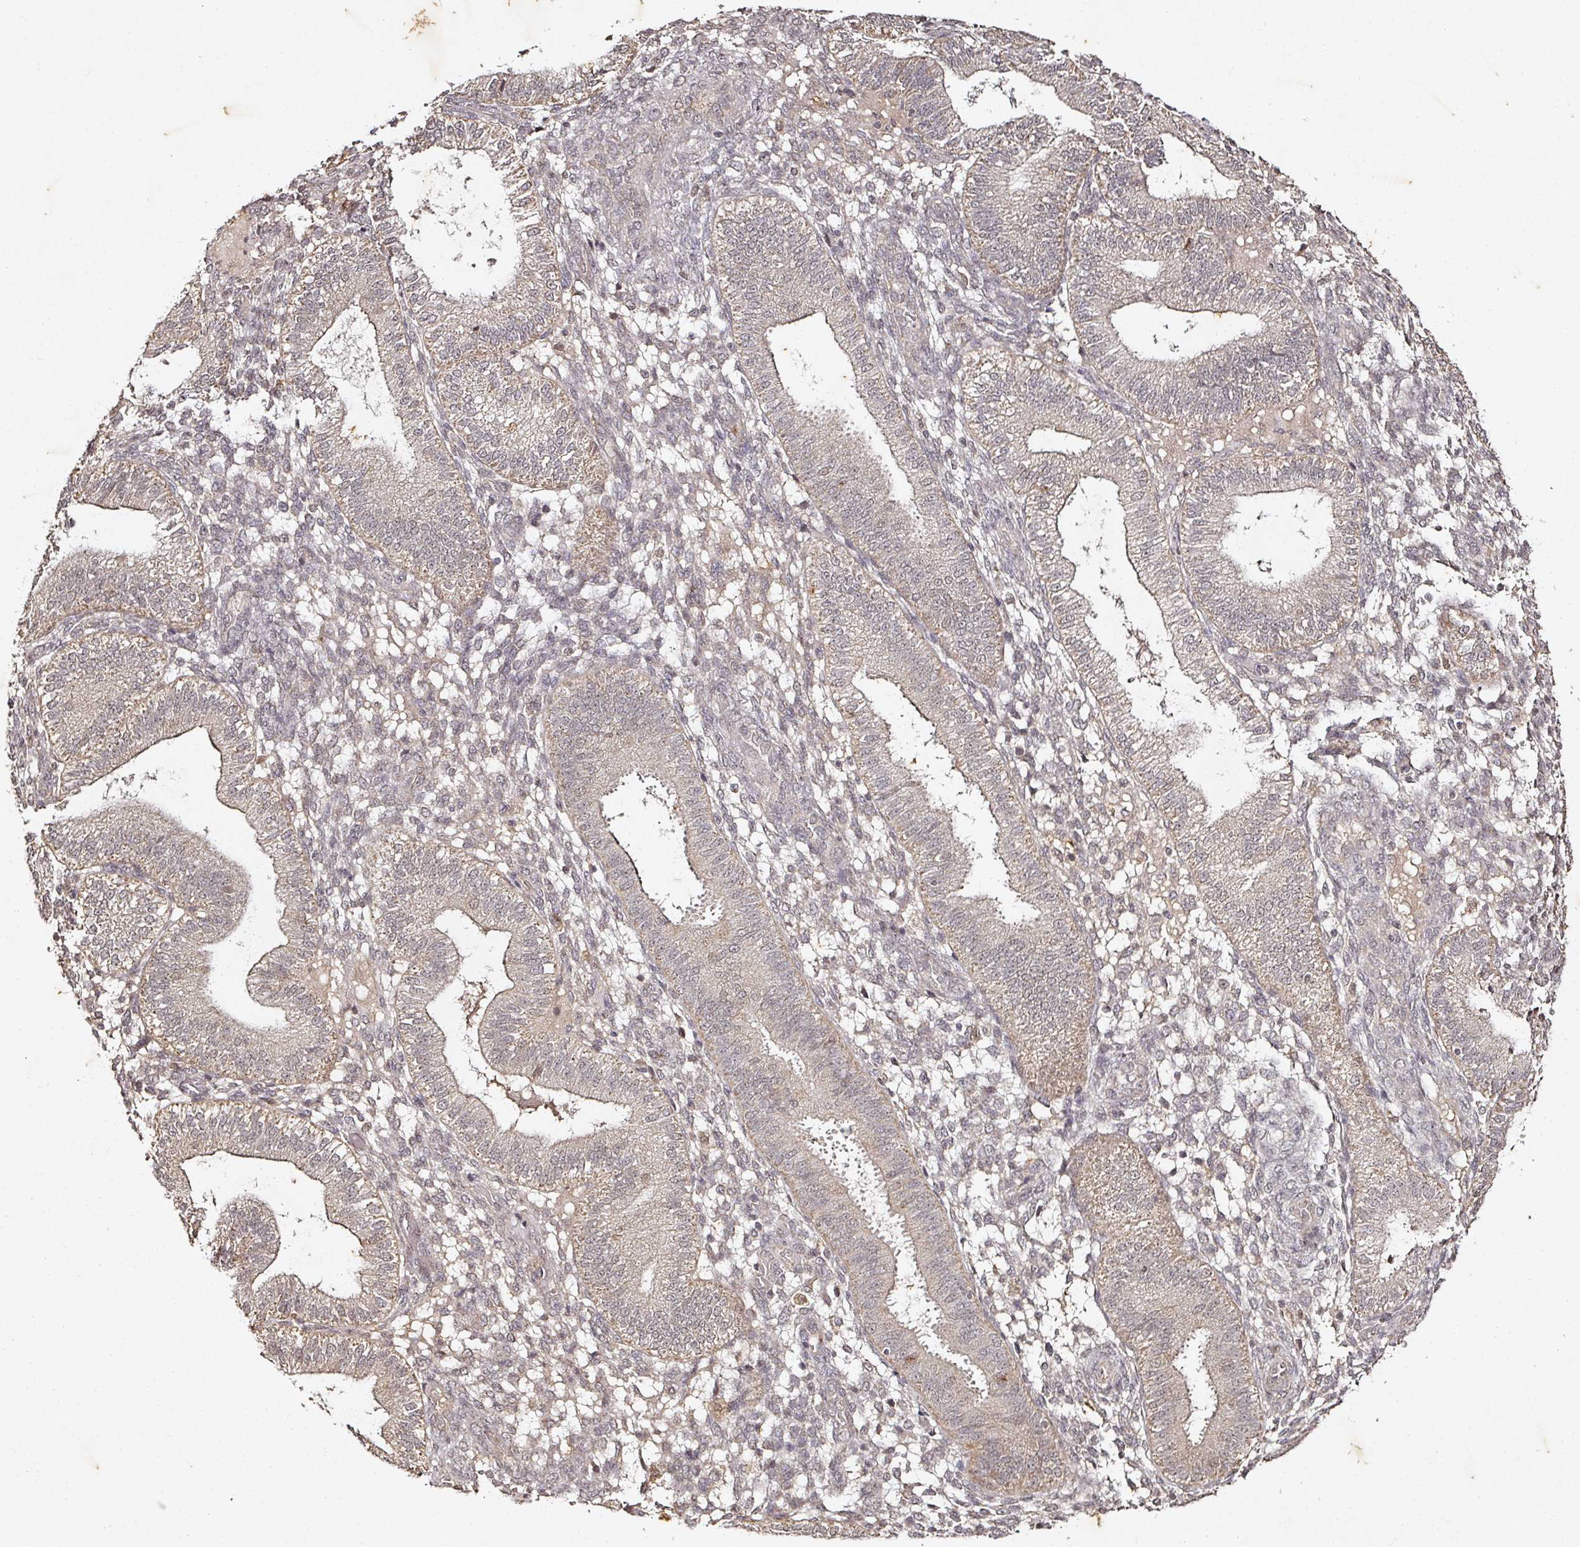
{"staining": {"intensity": "weak", "quantity": "<25%", "location": "cytoplasmic/membranous"}, "tissue": "endometrium", "cell_type": "Cells in endometrial stroma", "image_type": "normal", "snomed": [{"axis": "morphology", "description": "Normal tissue, NOS"}, {"axis": "topography", "description": "Endometrium"}], "caption": "This is an IHC image of normal human endometrium. There is no positivity in cells in endometrial stroma.", "gene": "CAPN5", "patient": {"sex": "female", "age": 39}}